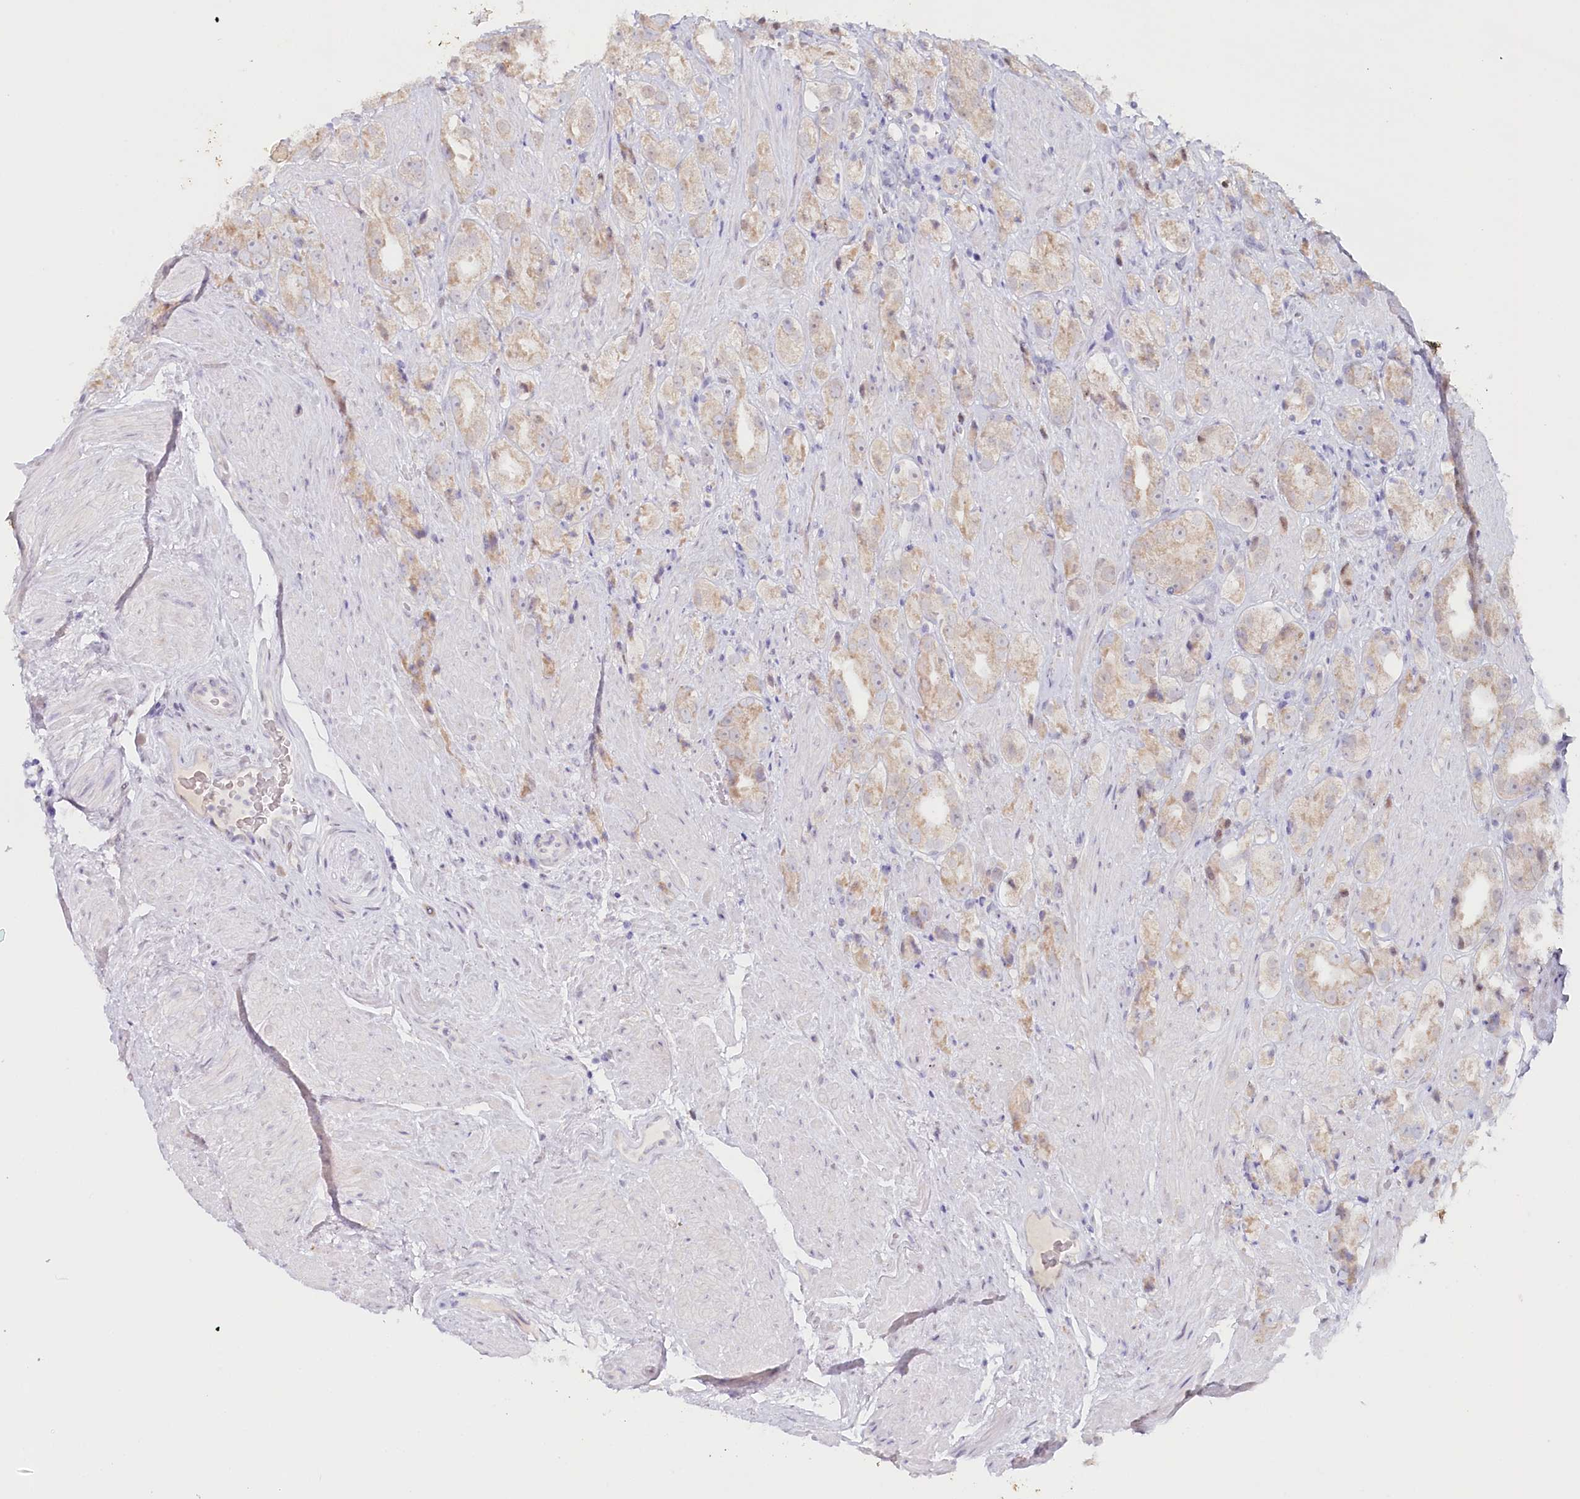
{"staining": {"intensity": "weak", "quantity": ">75%", "location": "cytoplasmic/membranous"}, "tissue": "prostate cancer", "cell_type": "Tumor cells", "image_type": "cancer", "snomed": [{"axis": "morphology", "description": "Adenocarcinoma, NOS"}, {"axis": "topography", "description": "Prostate"}], "caption": "High-power microscopy captured an immunohistochemistry (IHC) image of prostate cancer, revealing weak cytoplasmic/membranous staining in approximately >75% of tumor cells. (DAB (3,3'-diaminobenzidine) IHC with brightfield microscopy, high magnification).", "gene": "PSAPL1", "patient": {"sex": "male", "age": 79}}